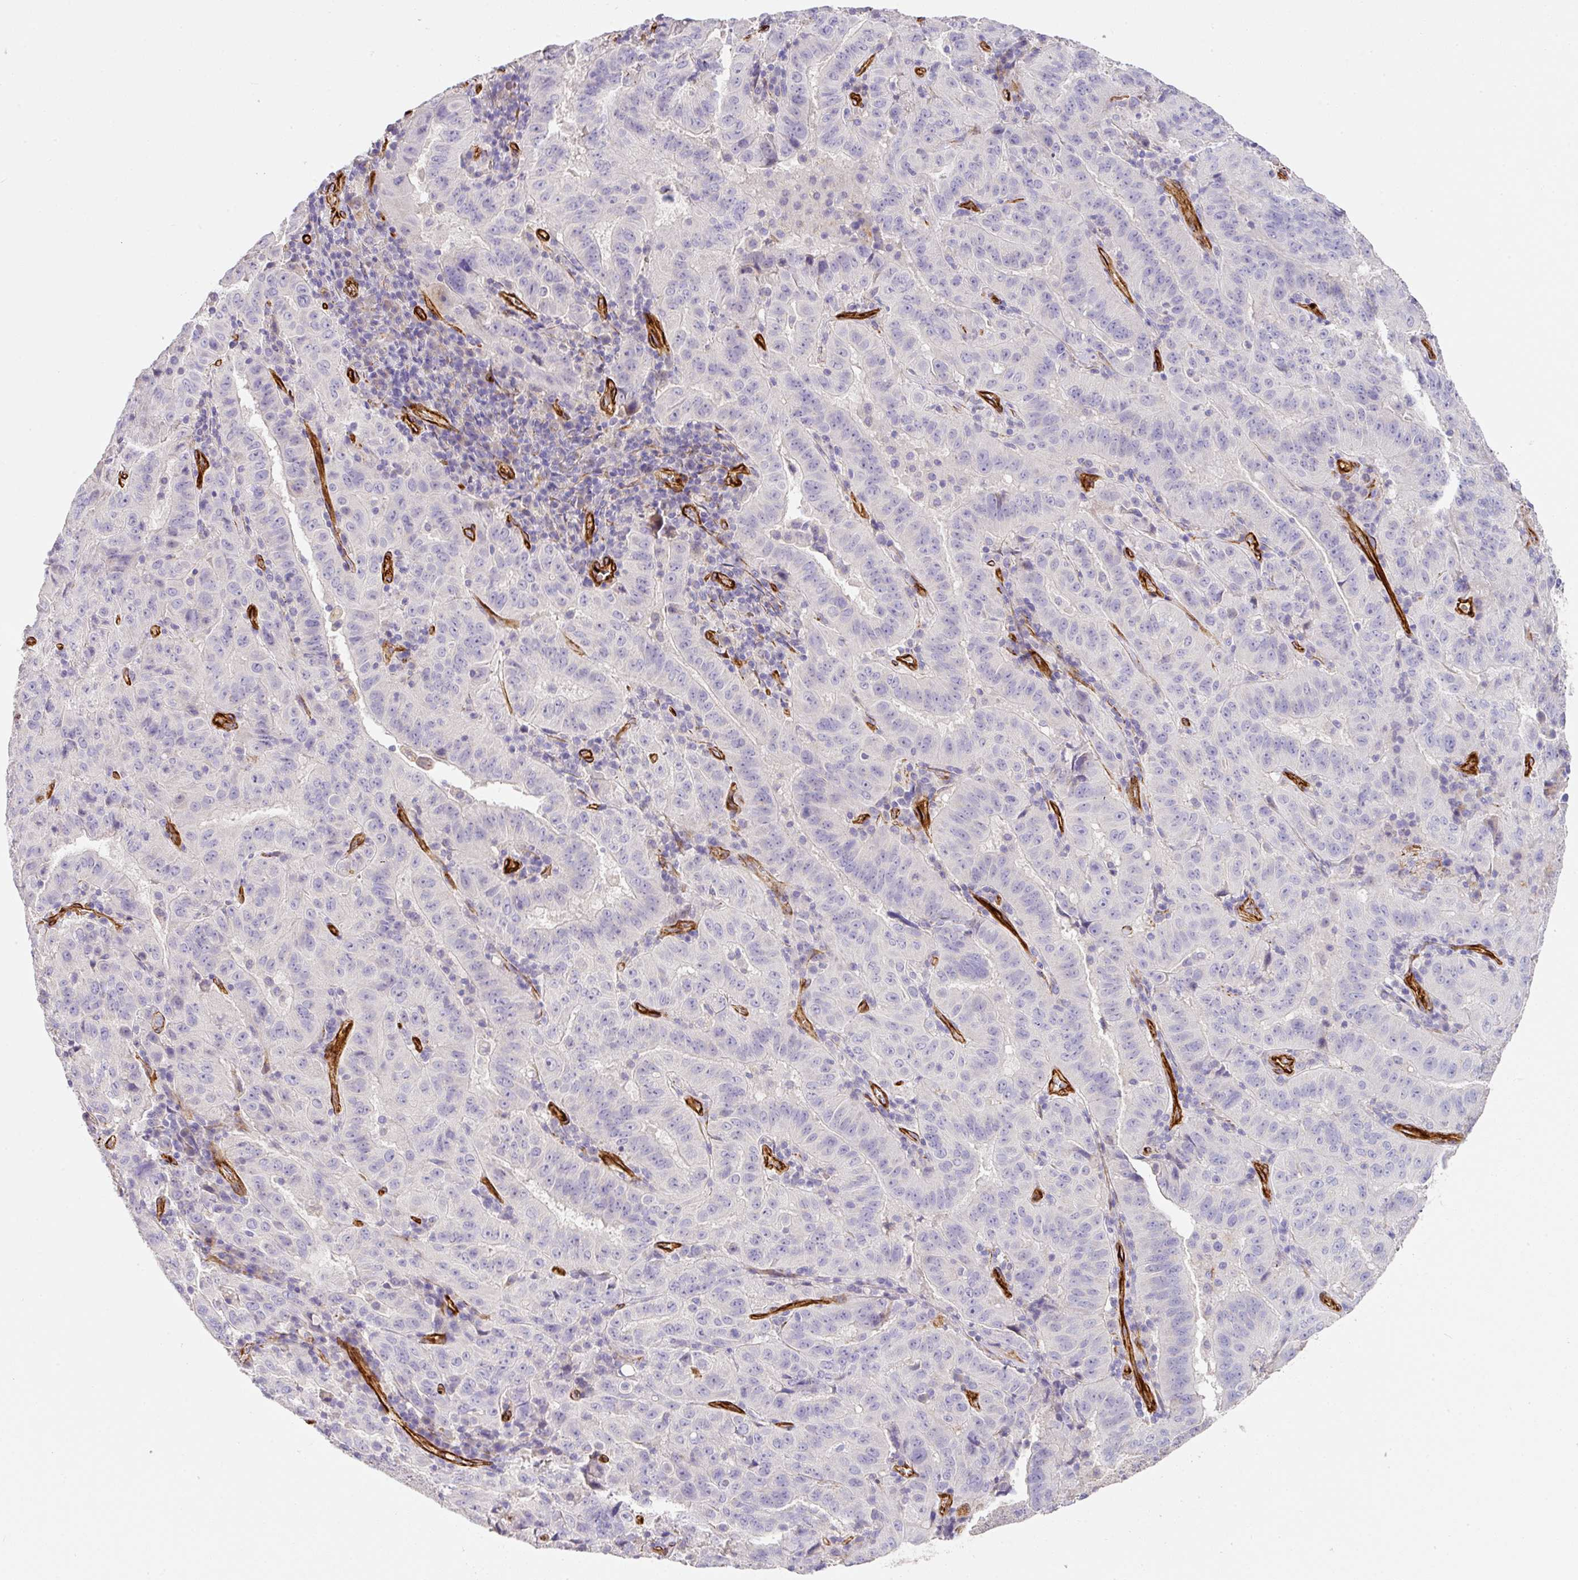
{"staining": {"intensity": "negative", "quantity": "none", "location": "none"}, "tissue": "pancreatic cancer", "cell_type": "Tumor cells", "image_type": "cancer", "snomed": [{"axis": "morphology", "description": "Adenocarcinoma, NOS"}, {"axis": "topography", "description": "Pancreas"}], "caption": "The IHC photomicrograph has no significant staining in tumor cells of pancreatic adenocarcinoma tissue.", "gene": "SLC25A17", "patient": {"sex": "male", "age": 63}}